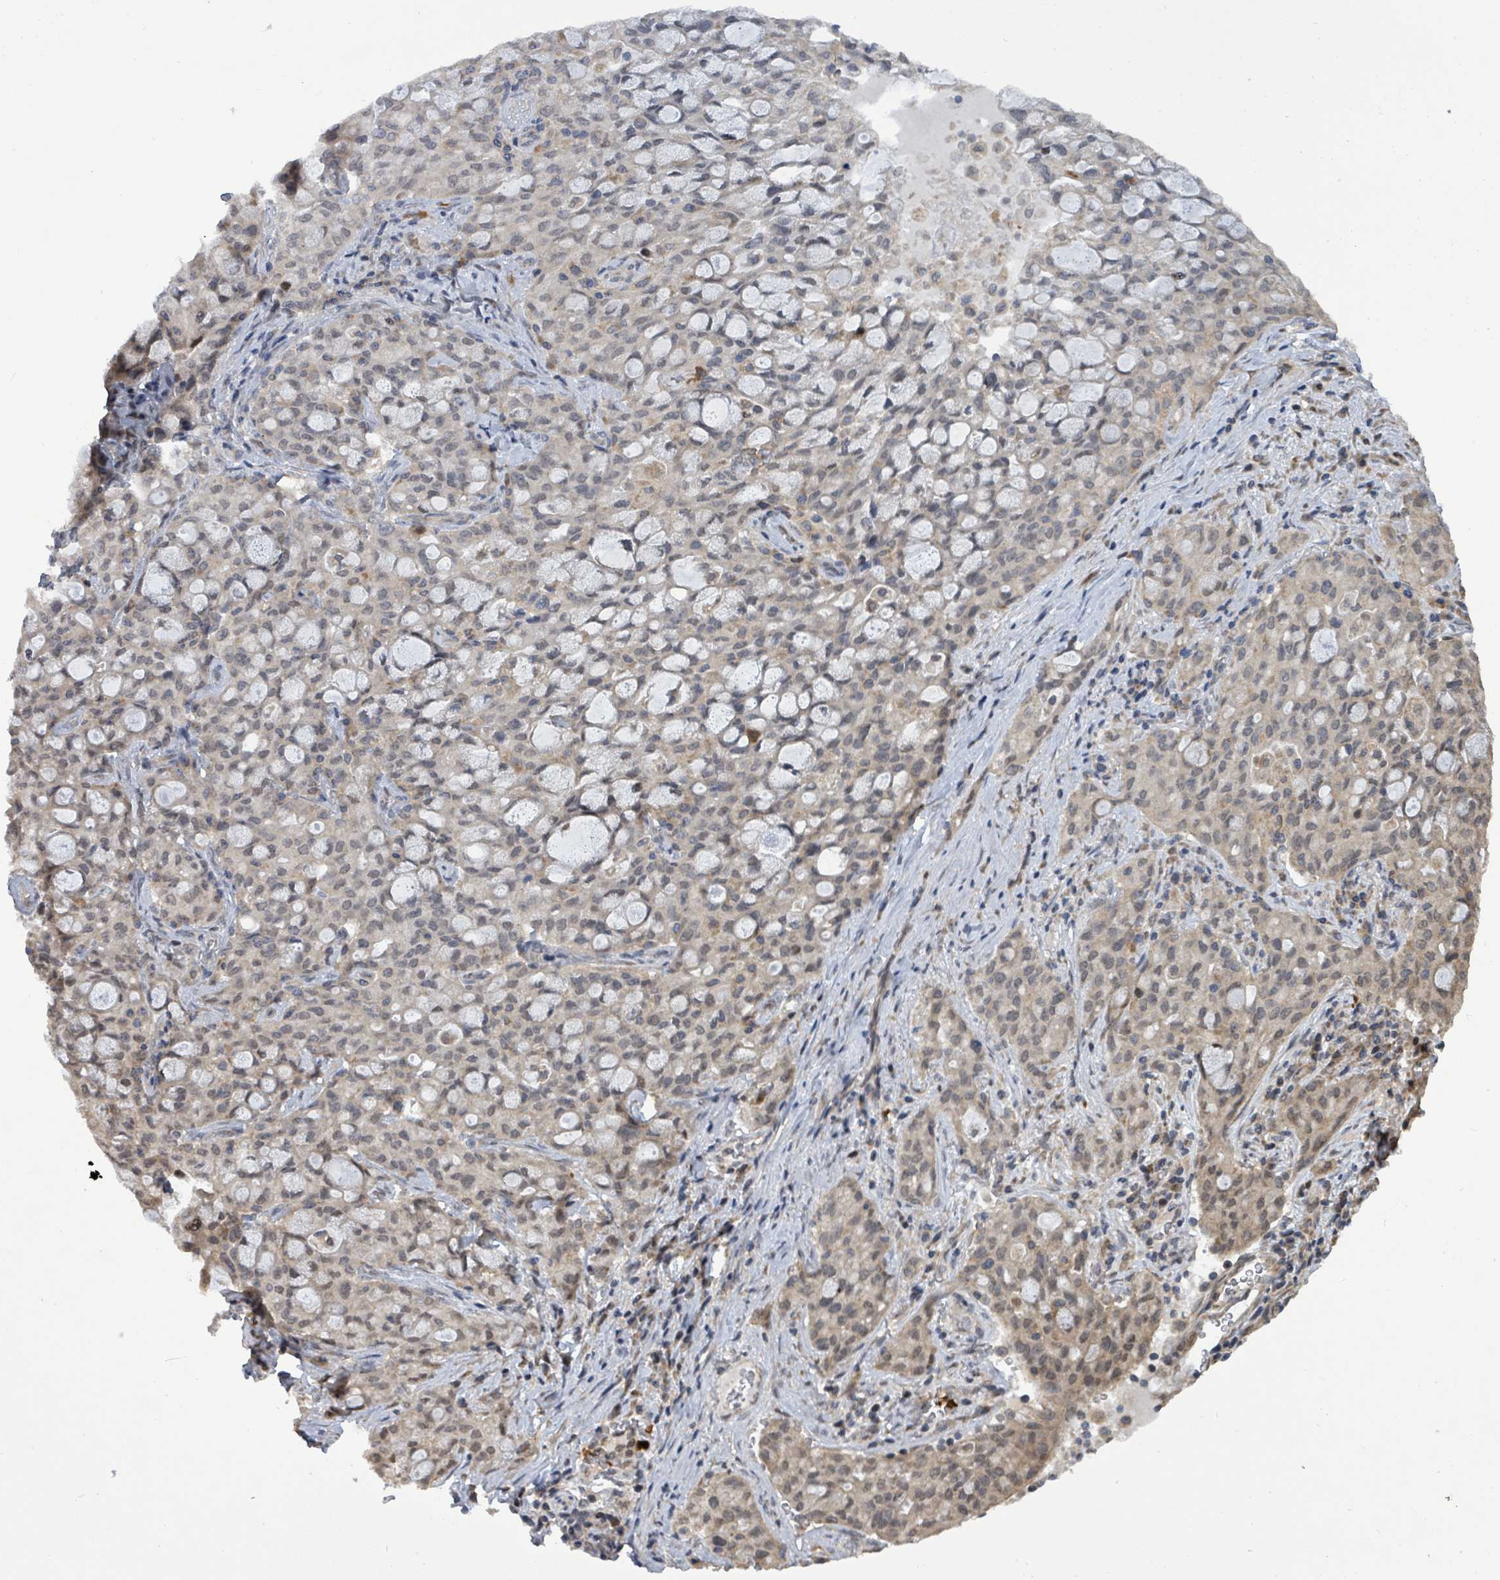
{"staining": {"intensity": "weak", "quantity": "25%-75%", "location": "cytoplasmic/membranous,nuclear"}, "tissue": "lung cancer", "cell_type": "Tumor cells", "image_type": "cancer", "snomed": [{"axis": "morphology", "description": "Adenocarcinoma, NOS"}, {"axis": "topography", "description": "Lung"}], "caption": "Tumor cells show low levels of weak cytoplasmic/membranous and nuclear staining in approximately 25%-75% of cells in human lung cancer (adenocarcinoma).", "gene": "COQ6", "patient": {"sex": "female", "age": 44}}